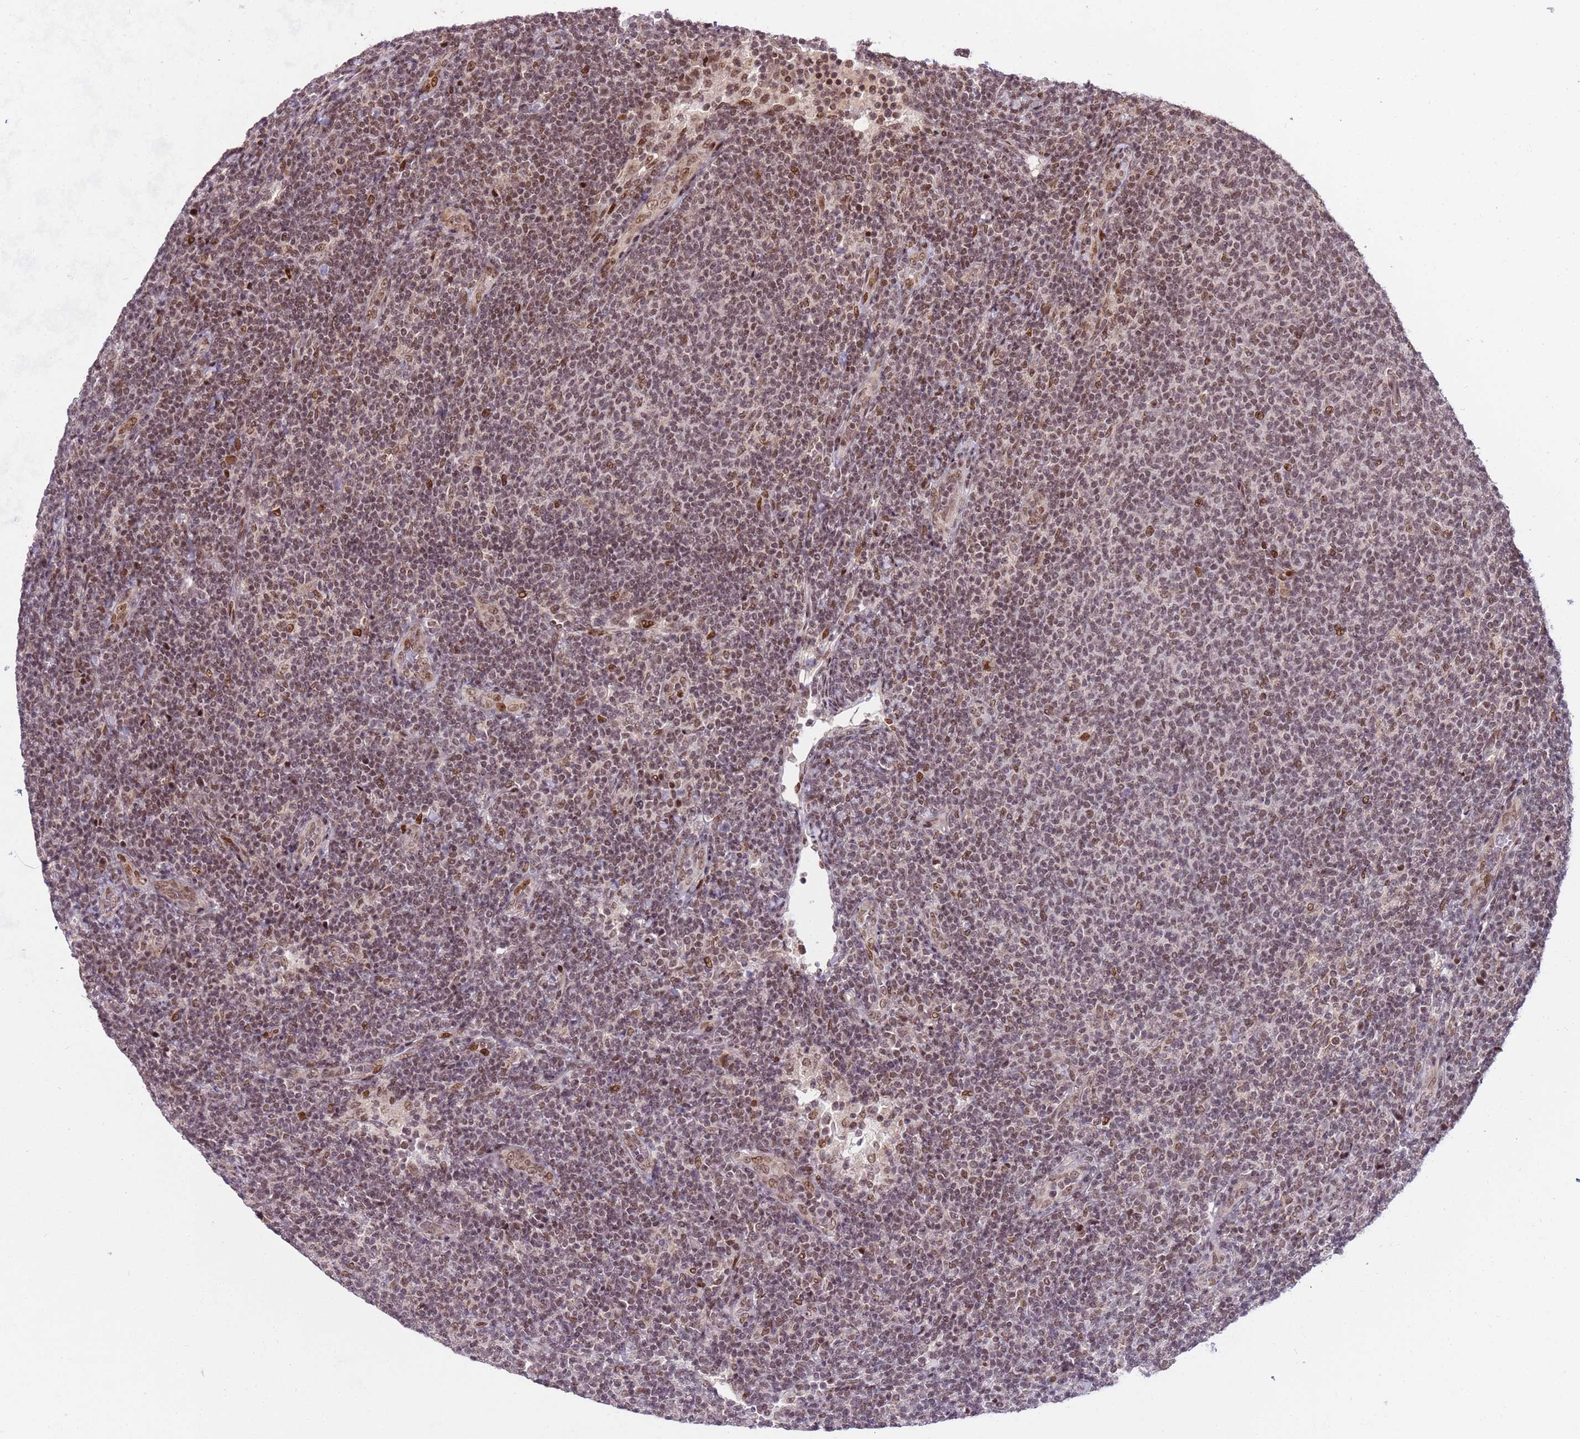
{"staining": {"intensity": "moderate", "quantity": ">75%", "location": "nuclear"}, "tissue": "lymphoma", "cell_type": "Tumor cells", "image_type": "cancer", "snomed": [{"axis": "morphology", "description": "Malignant lymphoma, non-Hodgkin's type, Low grade"}, {"axis": "topography", "description": "Lymph node"}], "caption": "An IHC micrograph of neoplastic tissue is shown. Protein staining in brown shows moderate nuclear positivity in malignant lymphoma, non-Hodgkin's type (low-grade) within tumor cells.", "gene": "PPM1H", "patient": {"sex": "male", "age": 66}}